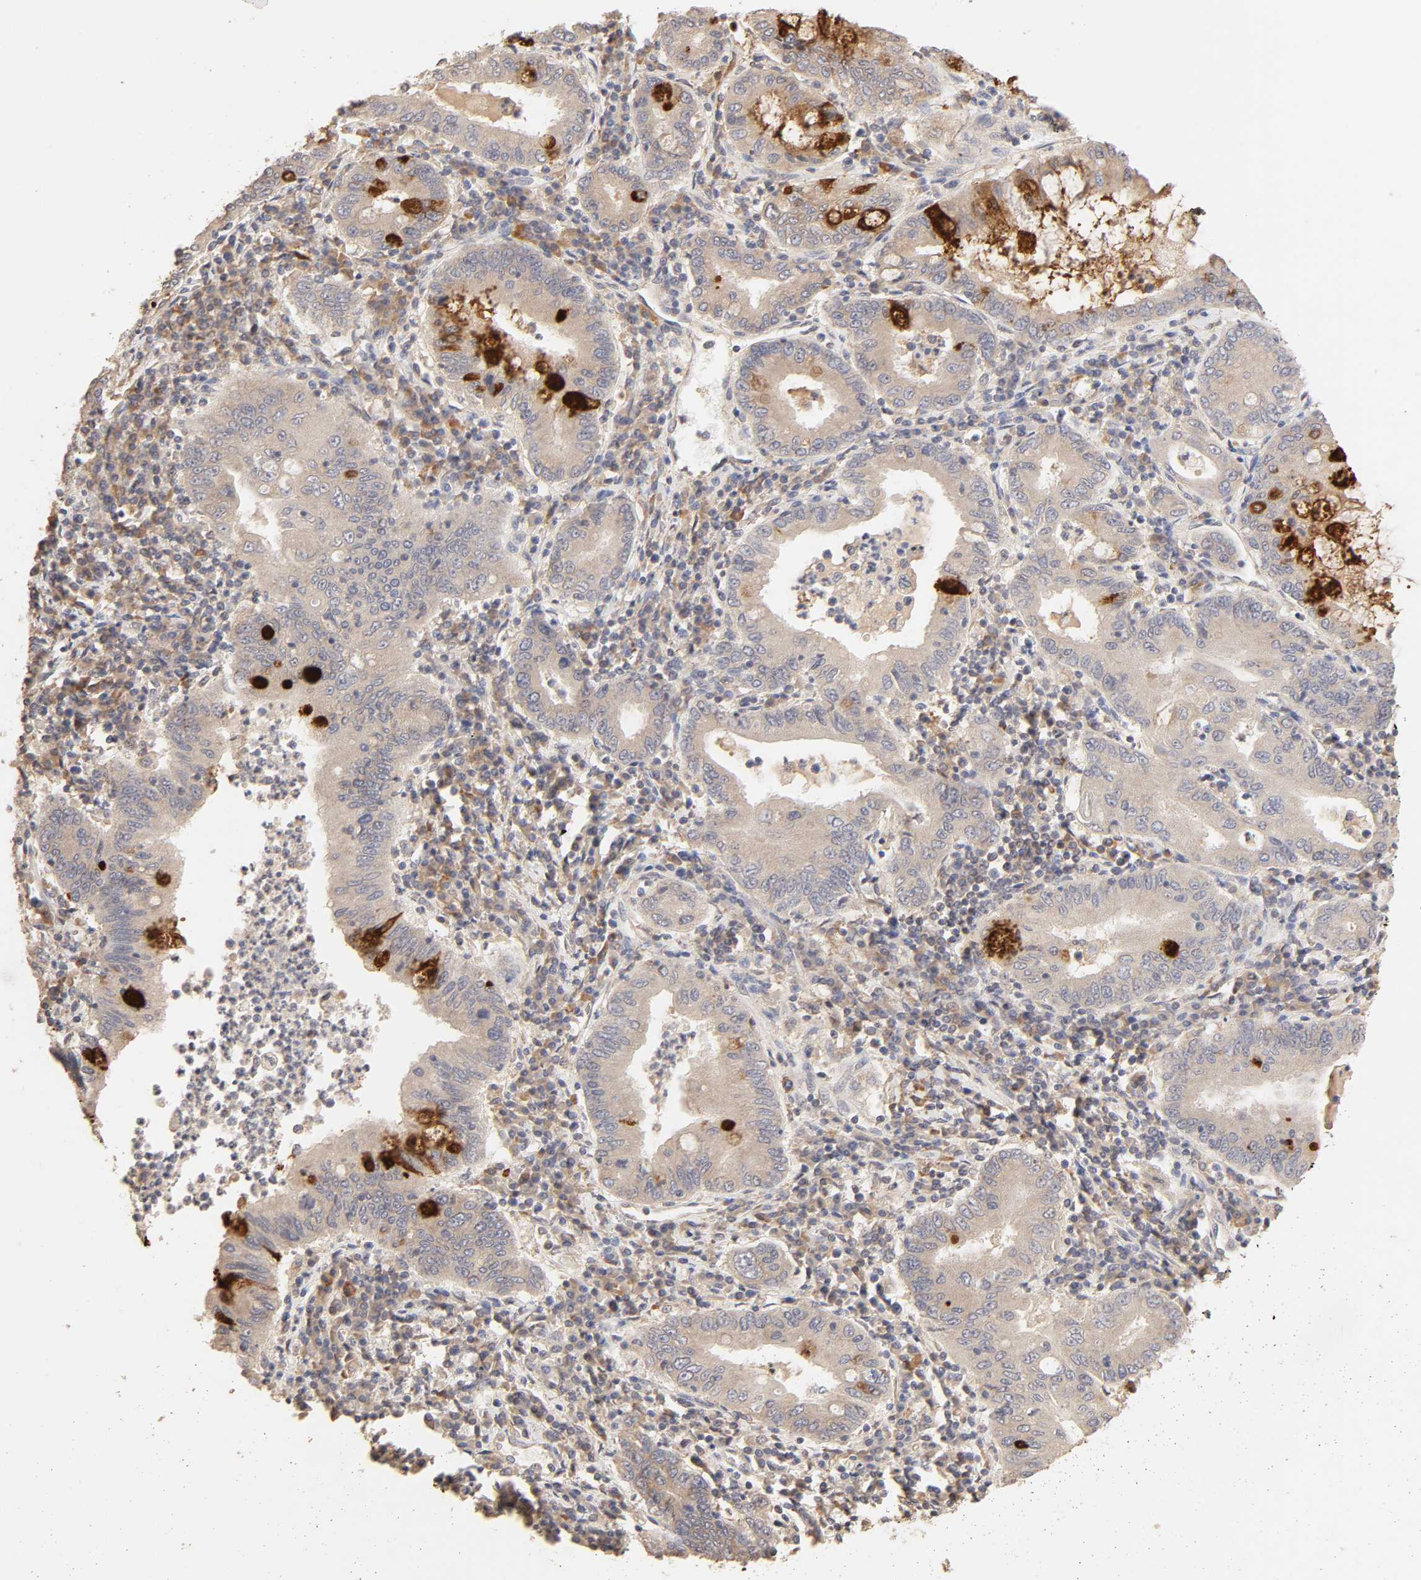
{"staining": {"intensity": "strong", "quantity": "<25%", "location": "cytoplasmic/membranous"}, "tissue": "stomach cancer", "cell_type": "Tumor cells", "image_type": "cancer", "snomed": [{"axis": "morphology", "description": "Normal tissue, NOS"}, {"axis": "morphology", "description": "Adenocarcinoma, NOS"}, {"axis": "topography", "description": "Esophagus"}, {"axis": "topography", "description": "Stomach, upper"}, {"axis": "topography", "description": "Peripheral nerve tissue"}], "caption": "Immunohistochemical staining of stomach cancer (adenocarcinoma) exhibits medium levels of strong cytoplasmic/membranous positivity in approximately <25% of tumor cells.", "gene": "AP1G2", "patient": {"sex": "male", "age": 62}}